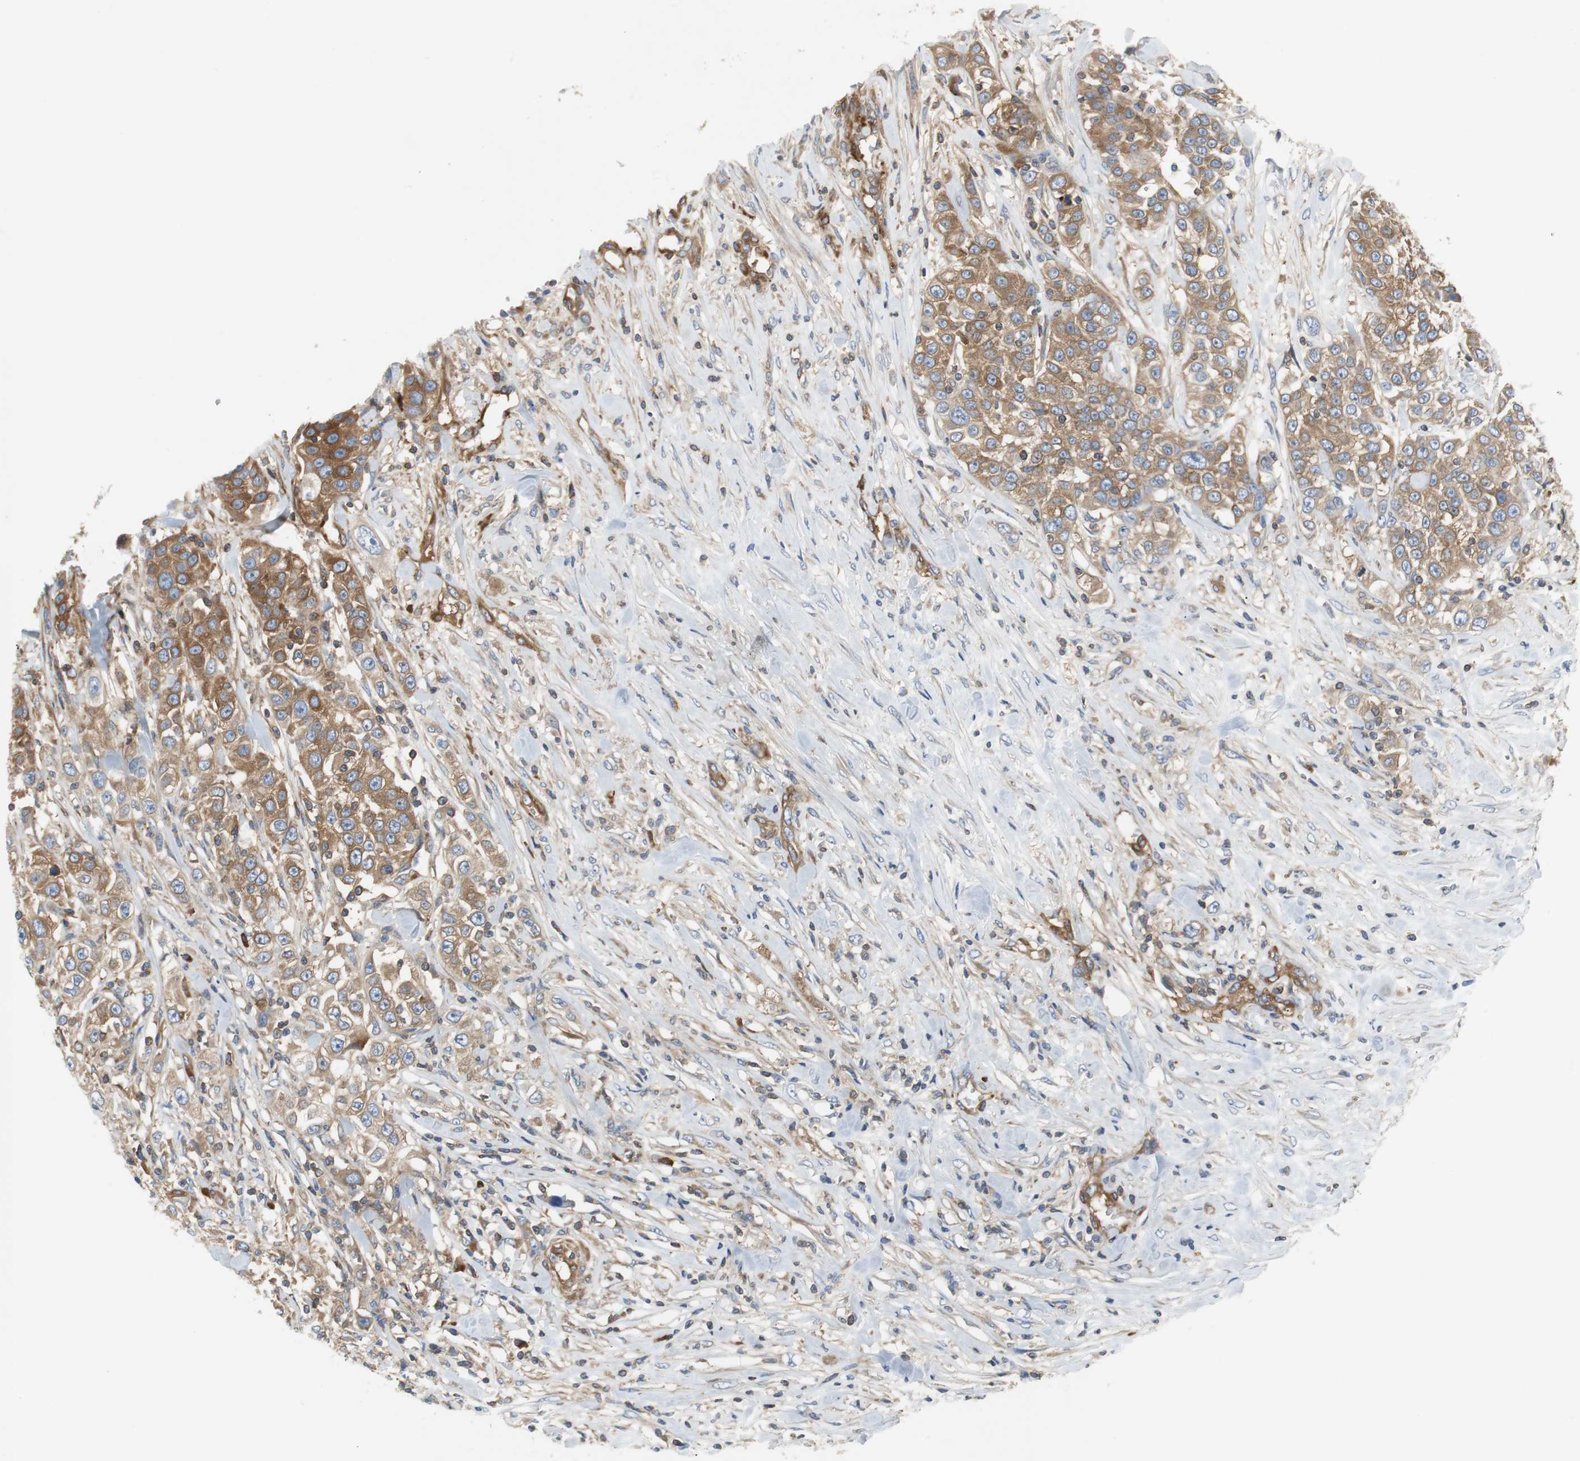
{"staining": {"intensity": "moderate", "quantity": ">75%", "location": "cytoplasmic/membranous"}, "tissue": "urothelial cancer", "cell_type": "Tumor cells", "image_type": "cancer", "snomed": [{"axis": "morphology", "description": "Urothelial carcinoma, High grade"}, {"axis": "topography", "description": "Urinary bladder"}], "caption": "This is a histology image of IHC staining of urothelial cancer, which shows moderate positivity in the cytoplasmic/membranous of tumor cells.", "gene": "GYS1", "patient": {"sex": "female", "age": 80}}